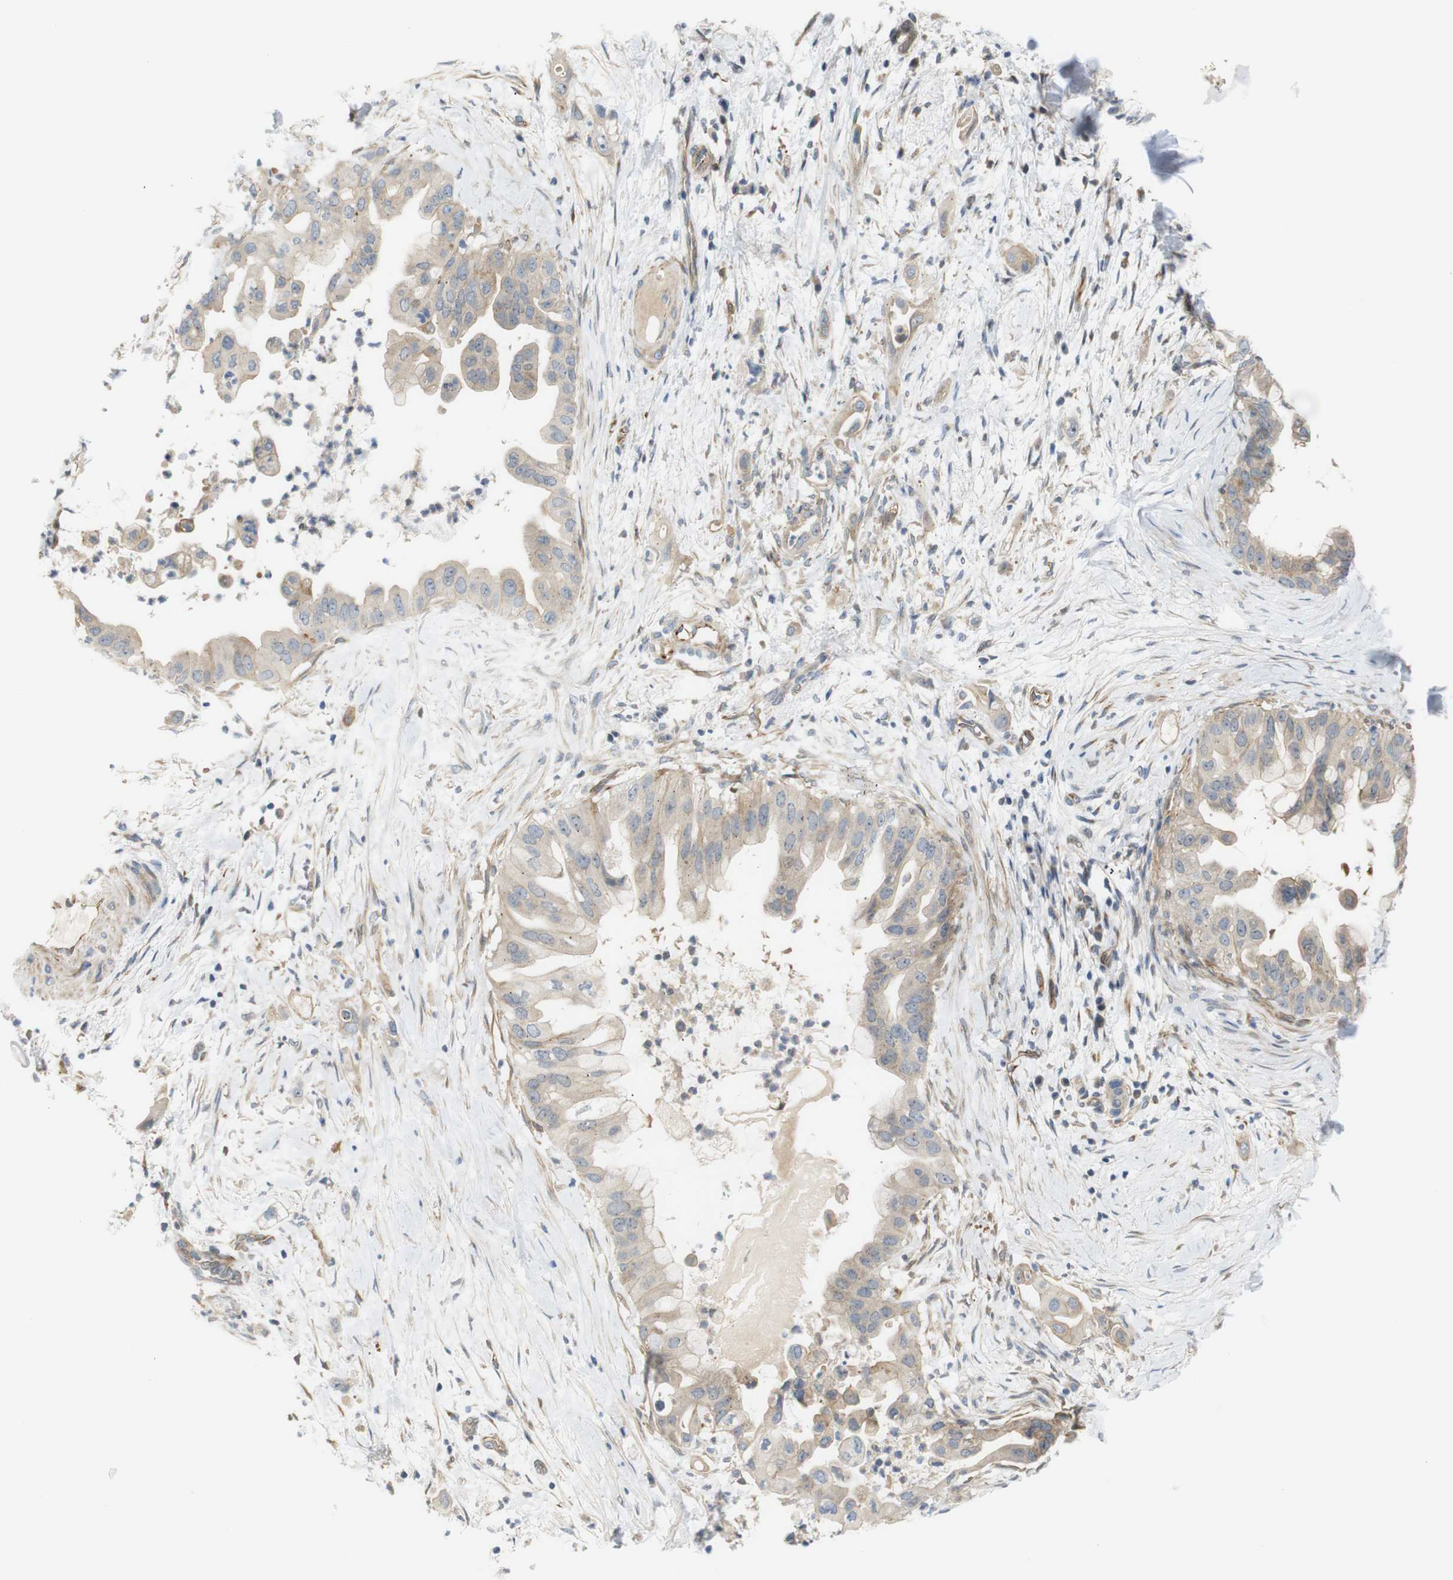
{"staining": {"intensity": "weak", "quantity": "25%-75%", "location": "cytoplasmic/membranous"}, "tissue": "pancreatic cancer", "cell_type": "Tumor cells", "image_type": "cancer", "snomed": [{"axis": "morphology", "description": "Adenocarcinoma, NOS"}, {"axis": "topography", "description": "Pancreas"}], "caption": "Immunohistochemical staining of pancreatic adenocarcinoma displays low levels of weak cytoplasmic/membranous staining in approximately 25%-75% of tumor cells. (DAB (3,3'-diaminobenzidine) = brown stain, brightfield microscopy at high magnification).", "gene": "RPTOR", "patient": {"sex": "male", "age": 55}}